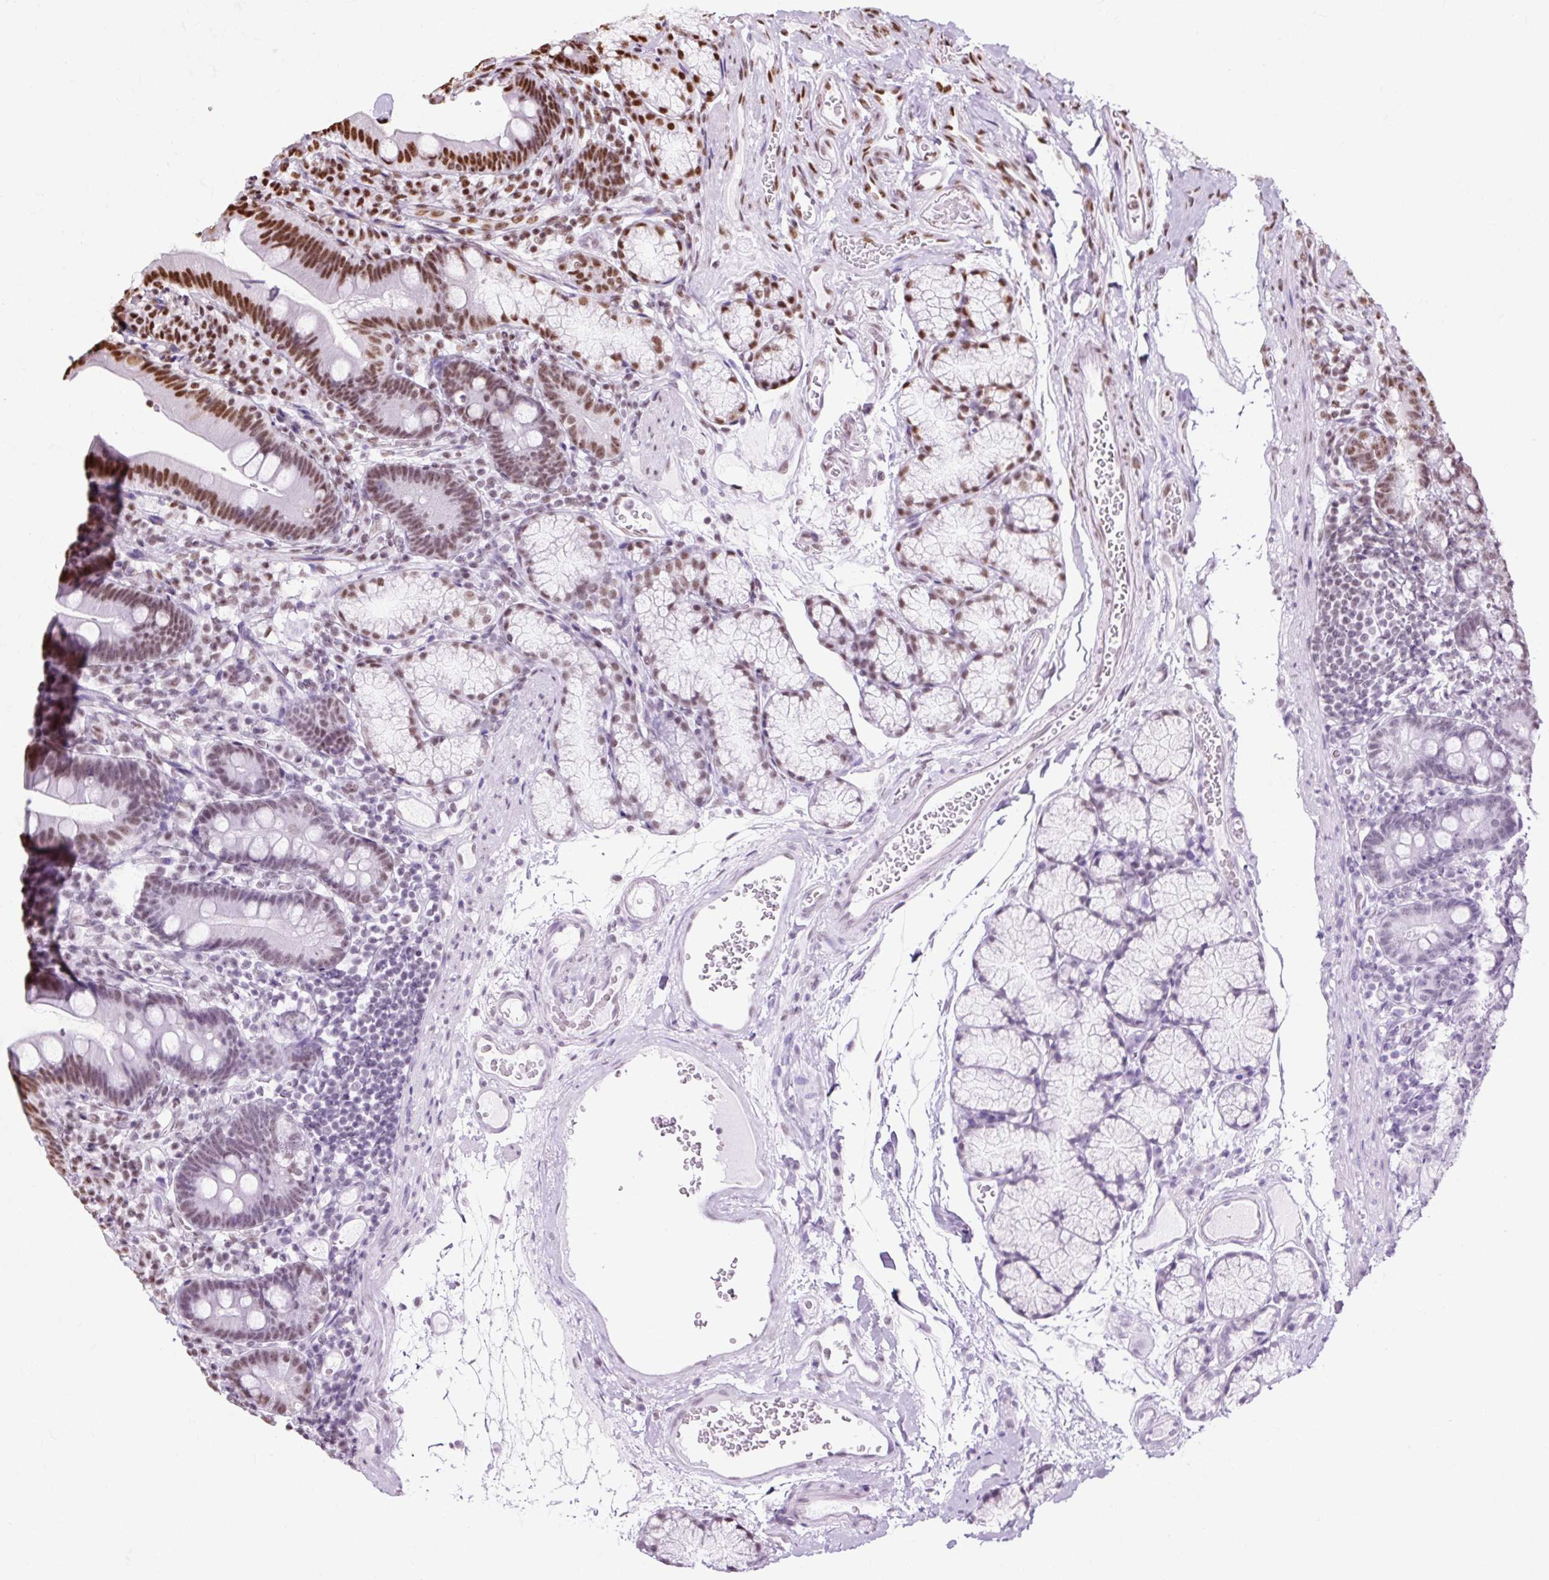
{"staining": {"intensity": "strong", "quantity": "25%-75%", "location": "nuclear"}, "tissue": "duodenum", "cell_type": "Glandular cells", "image_type": "normal", "snomed": [{"axis": "morphology", "description": "Normal tissue, NOS"}, {"axis": "topography", "description": "Duodenum"}], "caption": "Benign duodenum shows strong nuclear expression in about 25%-75% of glandular cells, visualized by immunohistochemistry.", "gene": "XRCC6", "patient": {"sex": "female", "age": 67}}